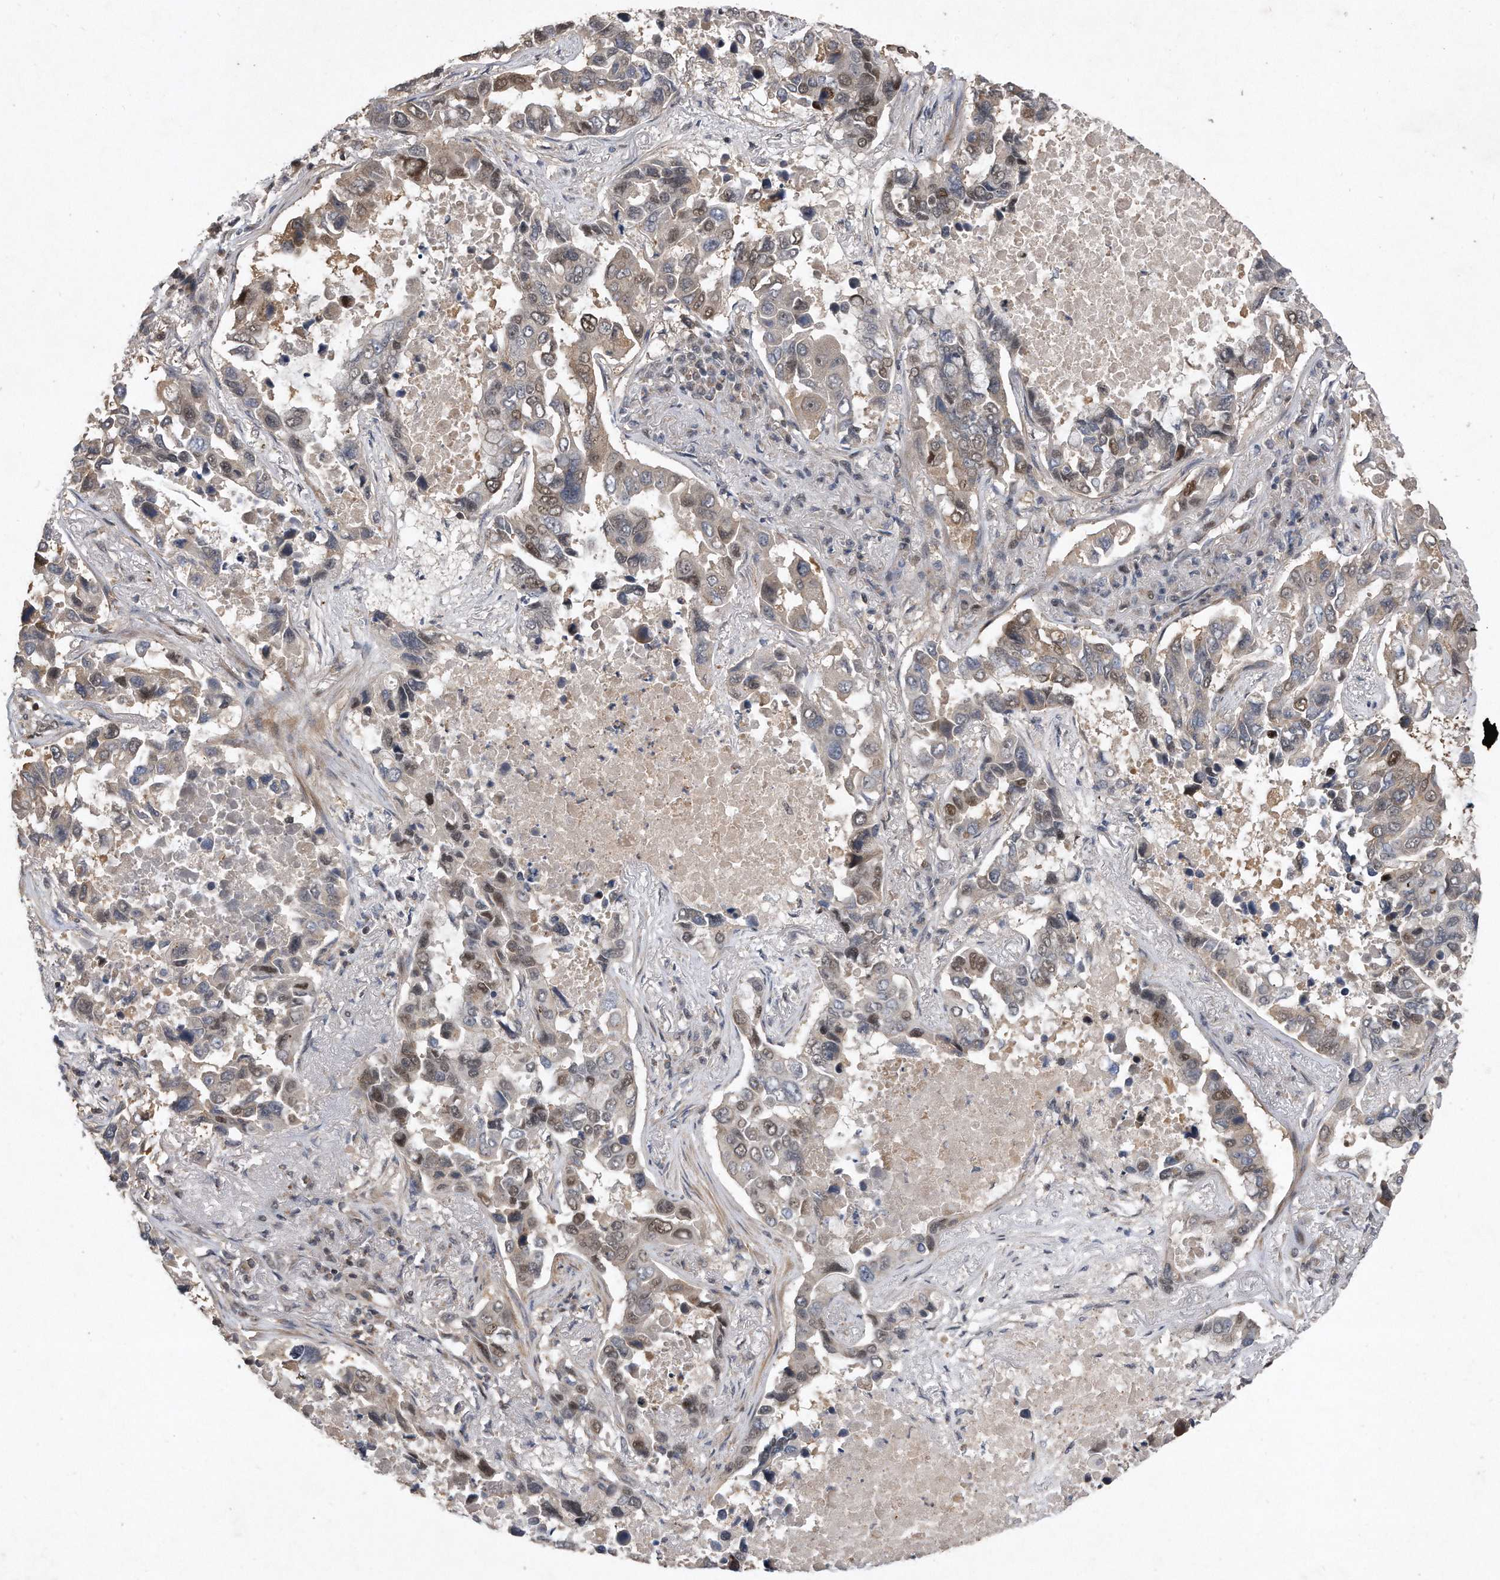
{"staining": {"intensity": "weak", "quantity": "<25%", "location": "cytoplasmic/membranous,nuclear"}, "tissue": "lung cancer", "cell_type": "Tumor cells", "image_type": "cancer", "snomed": [{"axis": "morphology", "description": "Adenocarcinoma, NOS"}, {"axis": "topography", "description": "Lung"}], "caption": "DAB immunohistochemical staining of lung cancer (adenocarcinoma) shows no significant positivity in tumor cells.", "gene": "PGBD2", "patient": {"sex": "male", "age": 64}}